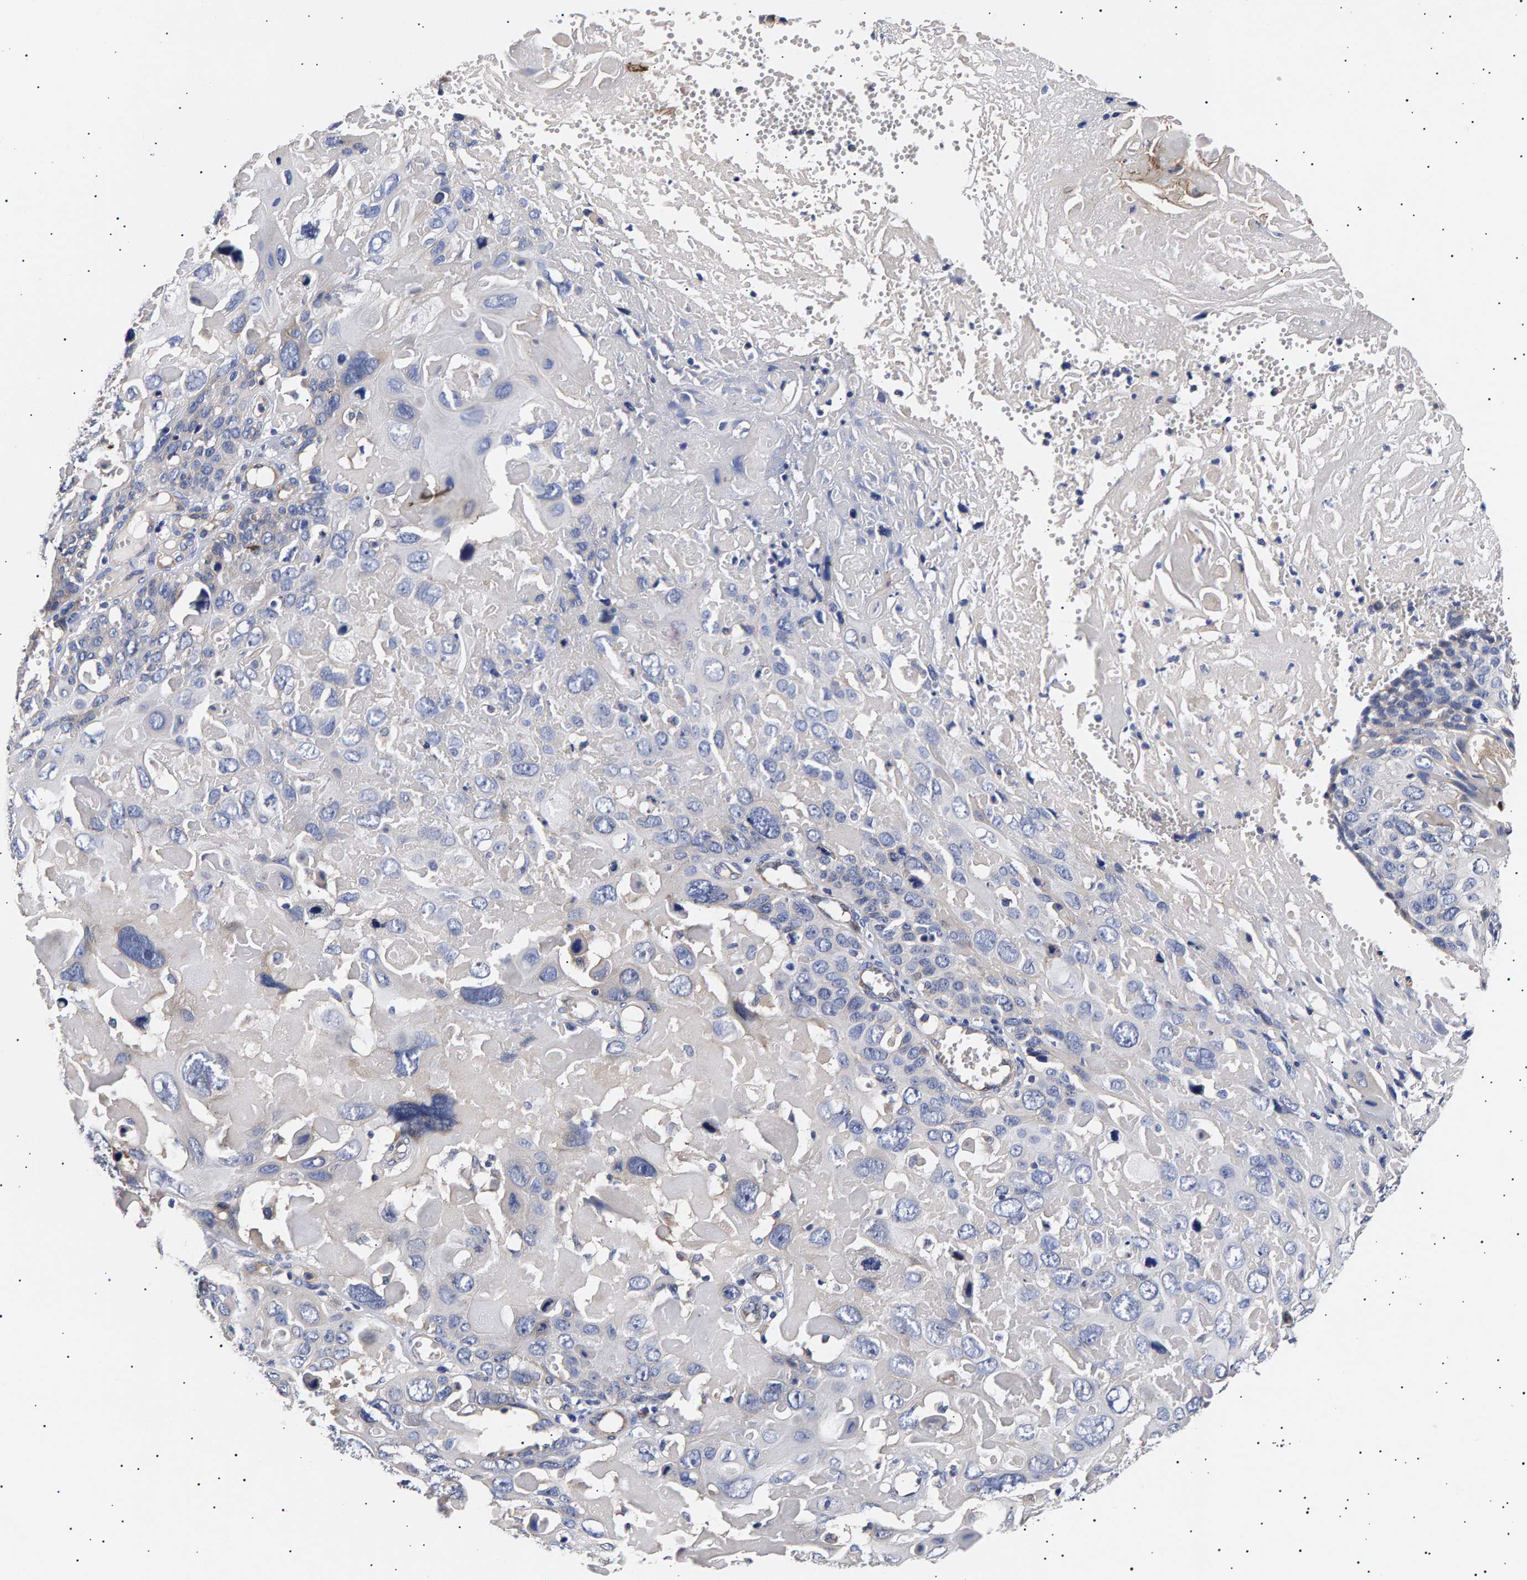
{"staining": {"intensity": "negative", "quantity": "none", "location": "none"}, "tissue": "cervical cancer", "cell_type": "Tumor cells", "image_type": "cancer", "snomed": [{"axis": "morphology", "description": "Squamous cell carcinoma, NOS"}, {"axis": "topography", "description": "Cervix"}], "caption": "Immunohistochemical staining of cervical cancer (squamous cell carcinoma) reveals no significant positivity in tumor cells. (DAB (3,3'-diaminobenzidine) IHC visualized using brightfield microscopy, high magnification).", "gene": "ANKRD40", "patient": {"sex": "female", "age": 74}}